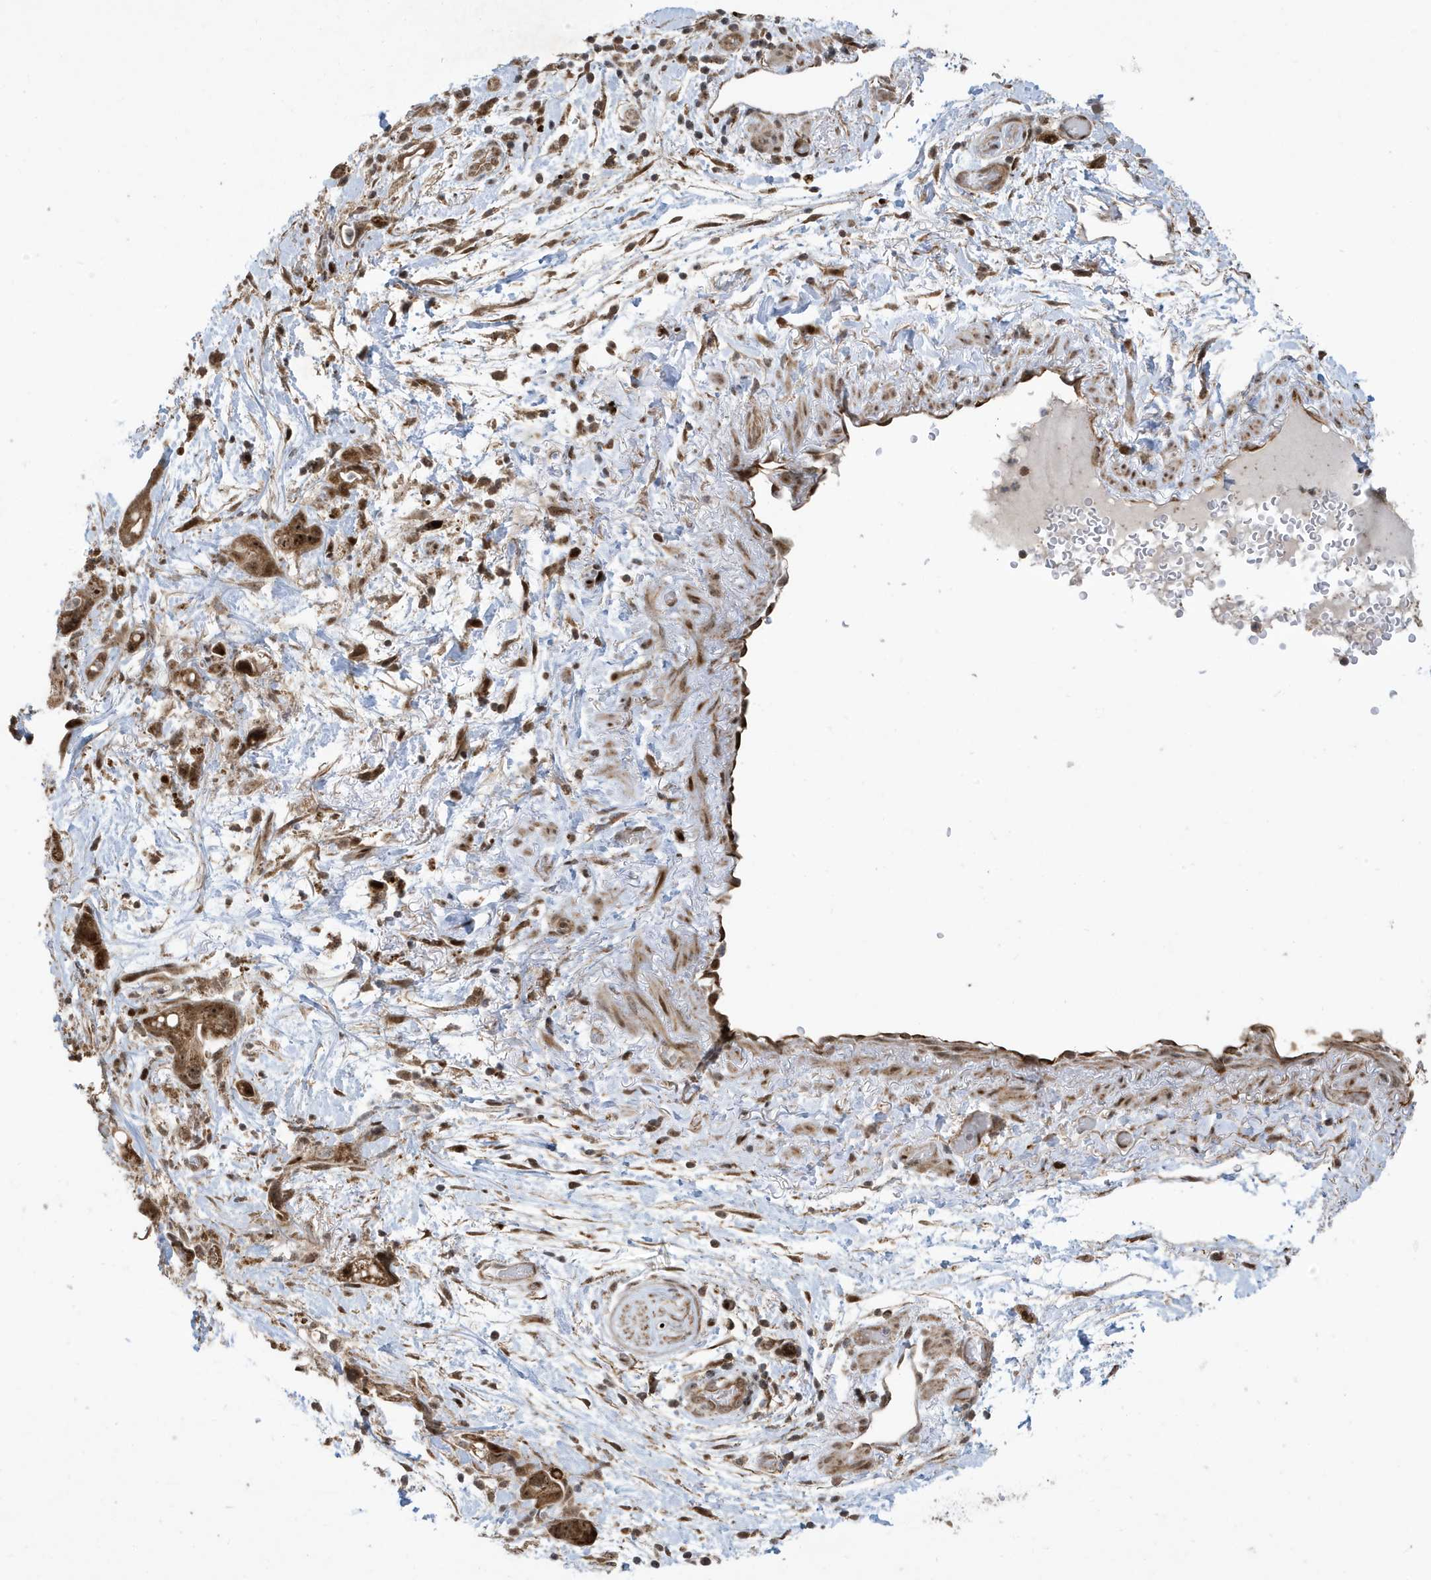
{"staining": {"intensity": "moderate", "quantity": ">75%", "location": "cytoplasmic/membranous,nuclear"}, "tissue": "pancreatic cancer", "cell_type": "Tumor cells", "image_type": "cancer", "snomed": [{"axis": "morphology", "description": "Normal tissue, NOS"}, {"axis": "morphology", "description": "Adenocarcinoma, NOS"}, {"axis": "topography", "description": "Pancreas"}], "caption": "Brown immunohistochemical staining in pancreatic cancer demonstrates moderate cytoplasmic/membranous and nuclear staining in approximately >75% of tumor cells. (Brightfield microscopy of DAB IHC at high magnification).", "gene": "FAM9B", "patient": {"sex": "female", "age": 68}}